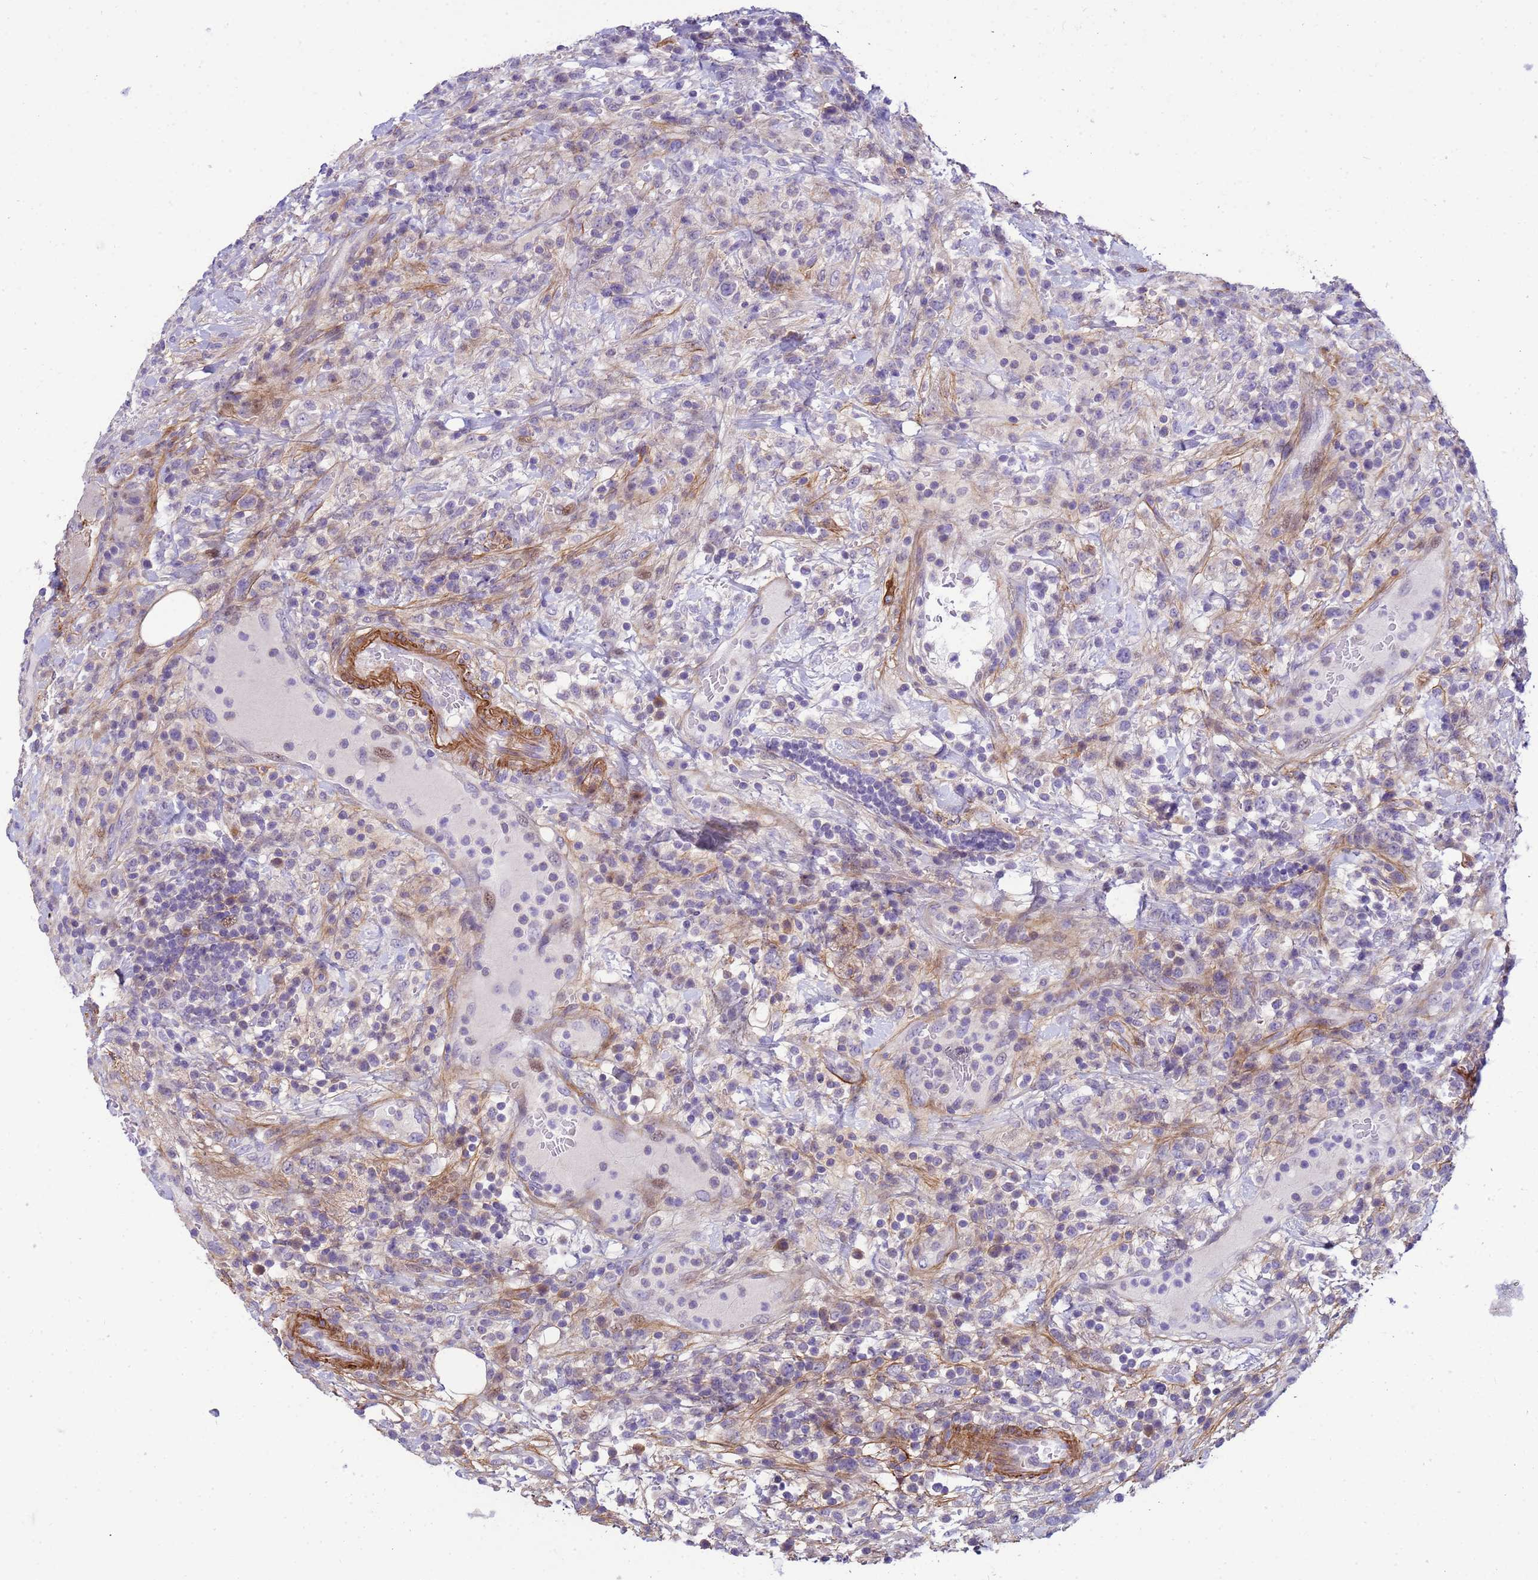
{"staining": {"intensity": "negative", "quantity": "none", "location": "none"}, "tissue": "lymphoma", "cell_type": "Tumor cells", "image_type": "cancer", "snomed": [{"axis": "morphology", "description": "Malignant lymphoma, non-Hodgkin's type, High grade"}, {"axis": "topography", "description": "Colon"}], "caption": "High power microscopy photomicrograph of an IHC micrograph of high-grade malignant lymphoma, non-Hodgkin's type, revealing no significant staining in tumor cells. (Stains: DAB IHC with hematoxylin counter stain, Microscopy: brightfield microscopy at high magnification).", "gene": "P2RX7", "patient": {"sex": "female", "age": 53}}